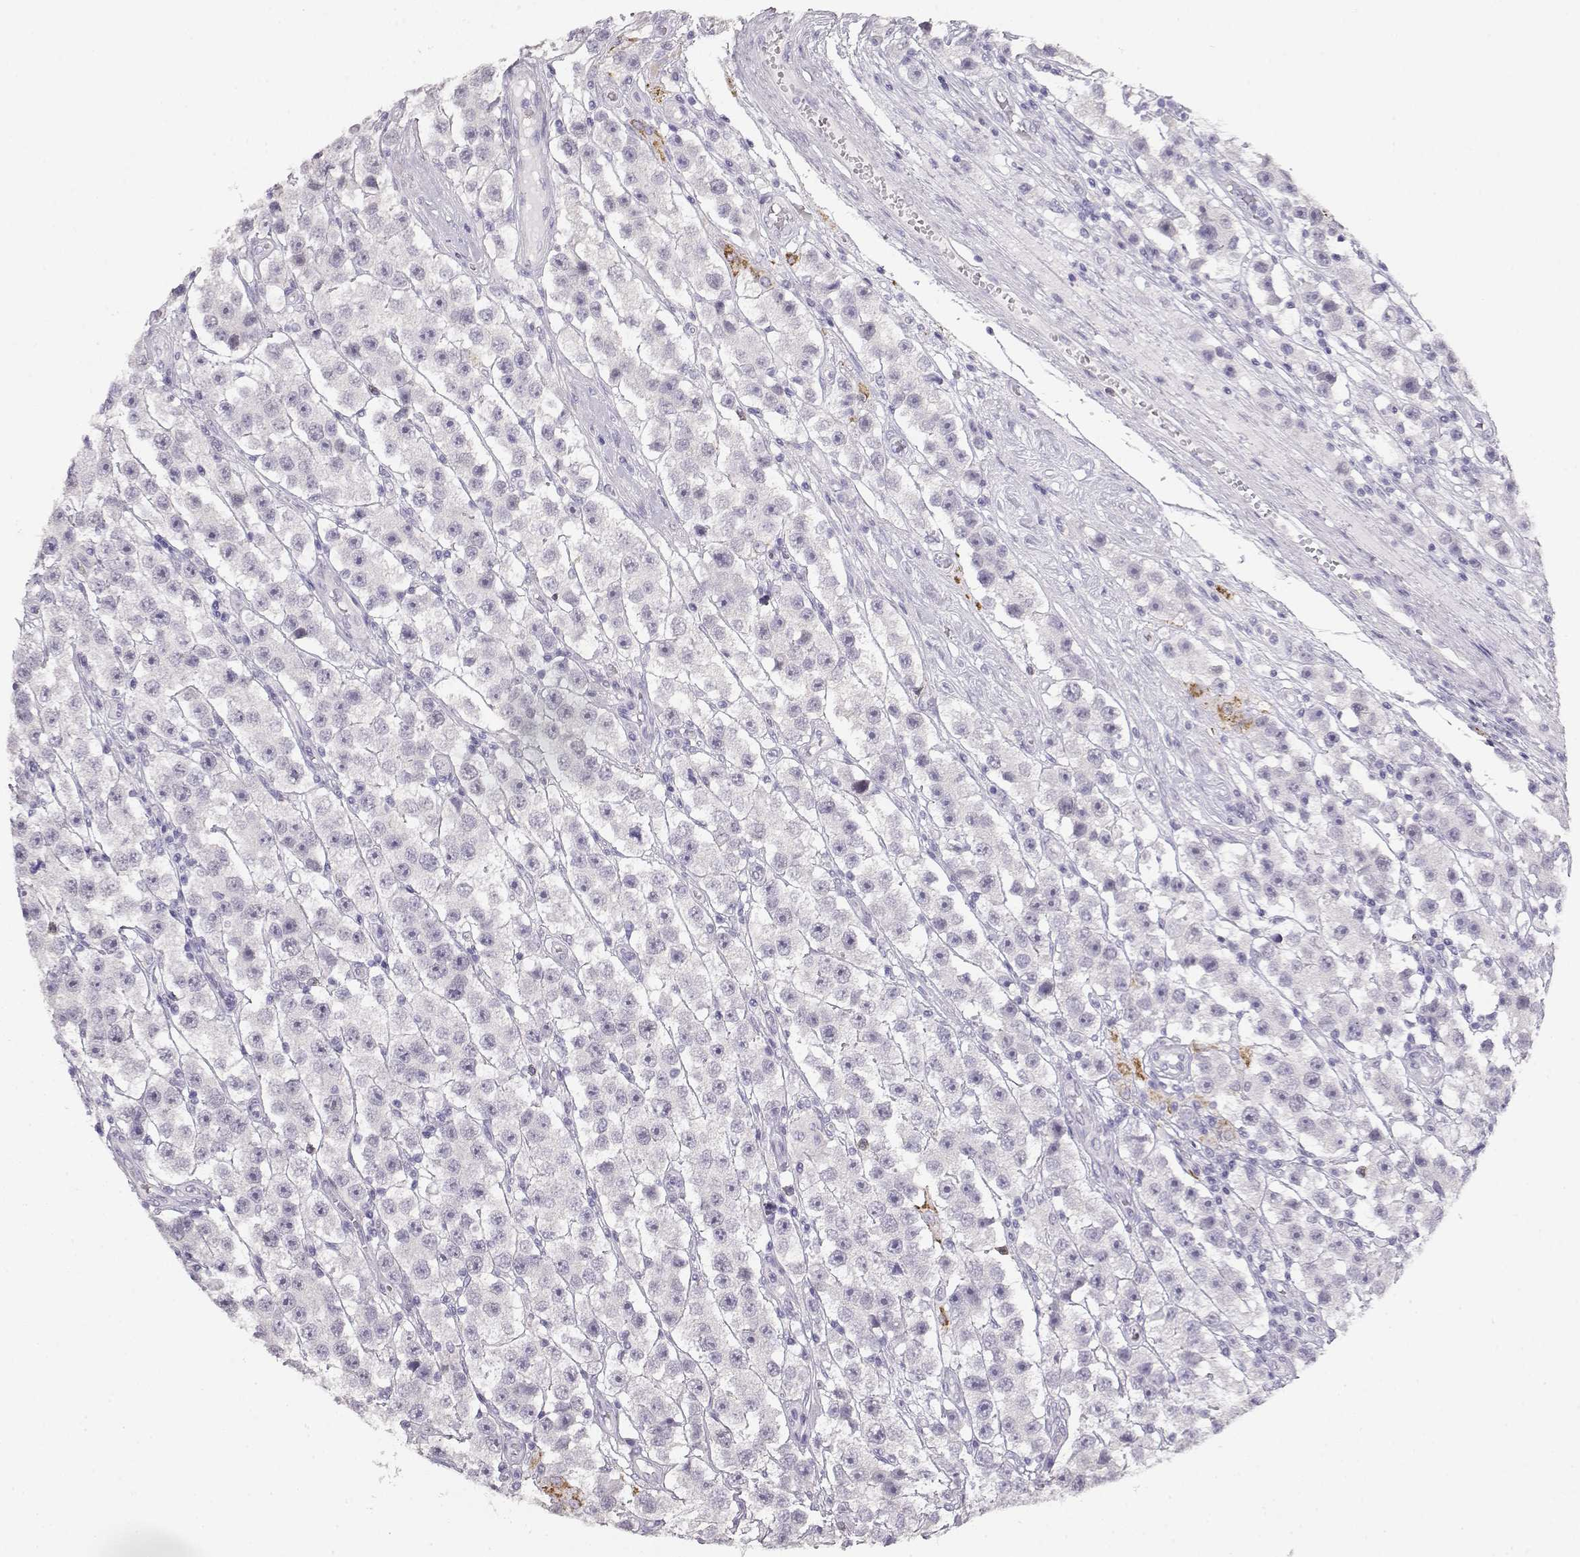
{"staining": {"intensity": "negative", "quantity": "none", "location": "none"}, "tissue": "testis cancer", "cell_type": "Tumor cells", "image_type": "cancer", "snomed": [{"axis": "morphology", "description": "Seminoma, NOS"}, {"axis": "topography", "description": "Testis"}], "caption": "Immunohistochemistry (IHC) of human testis cancer (seminoma) displays no positivity in tumor cells.", "gene": "NUTM1", "patient": {"sex": "male", "age": 45}}